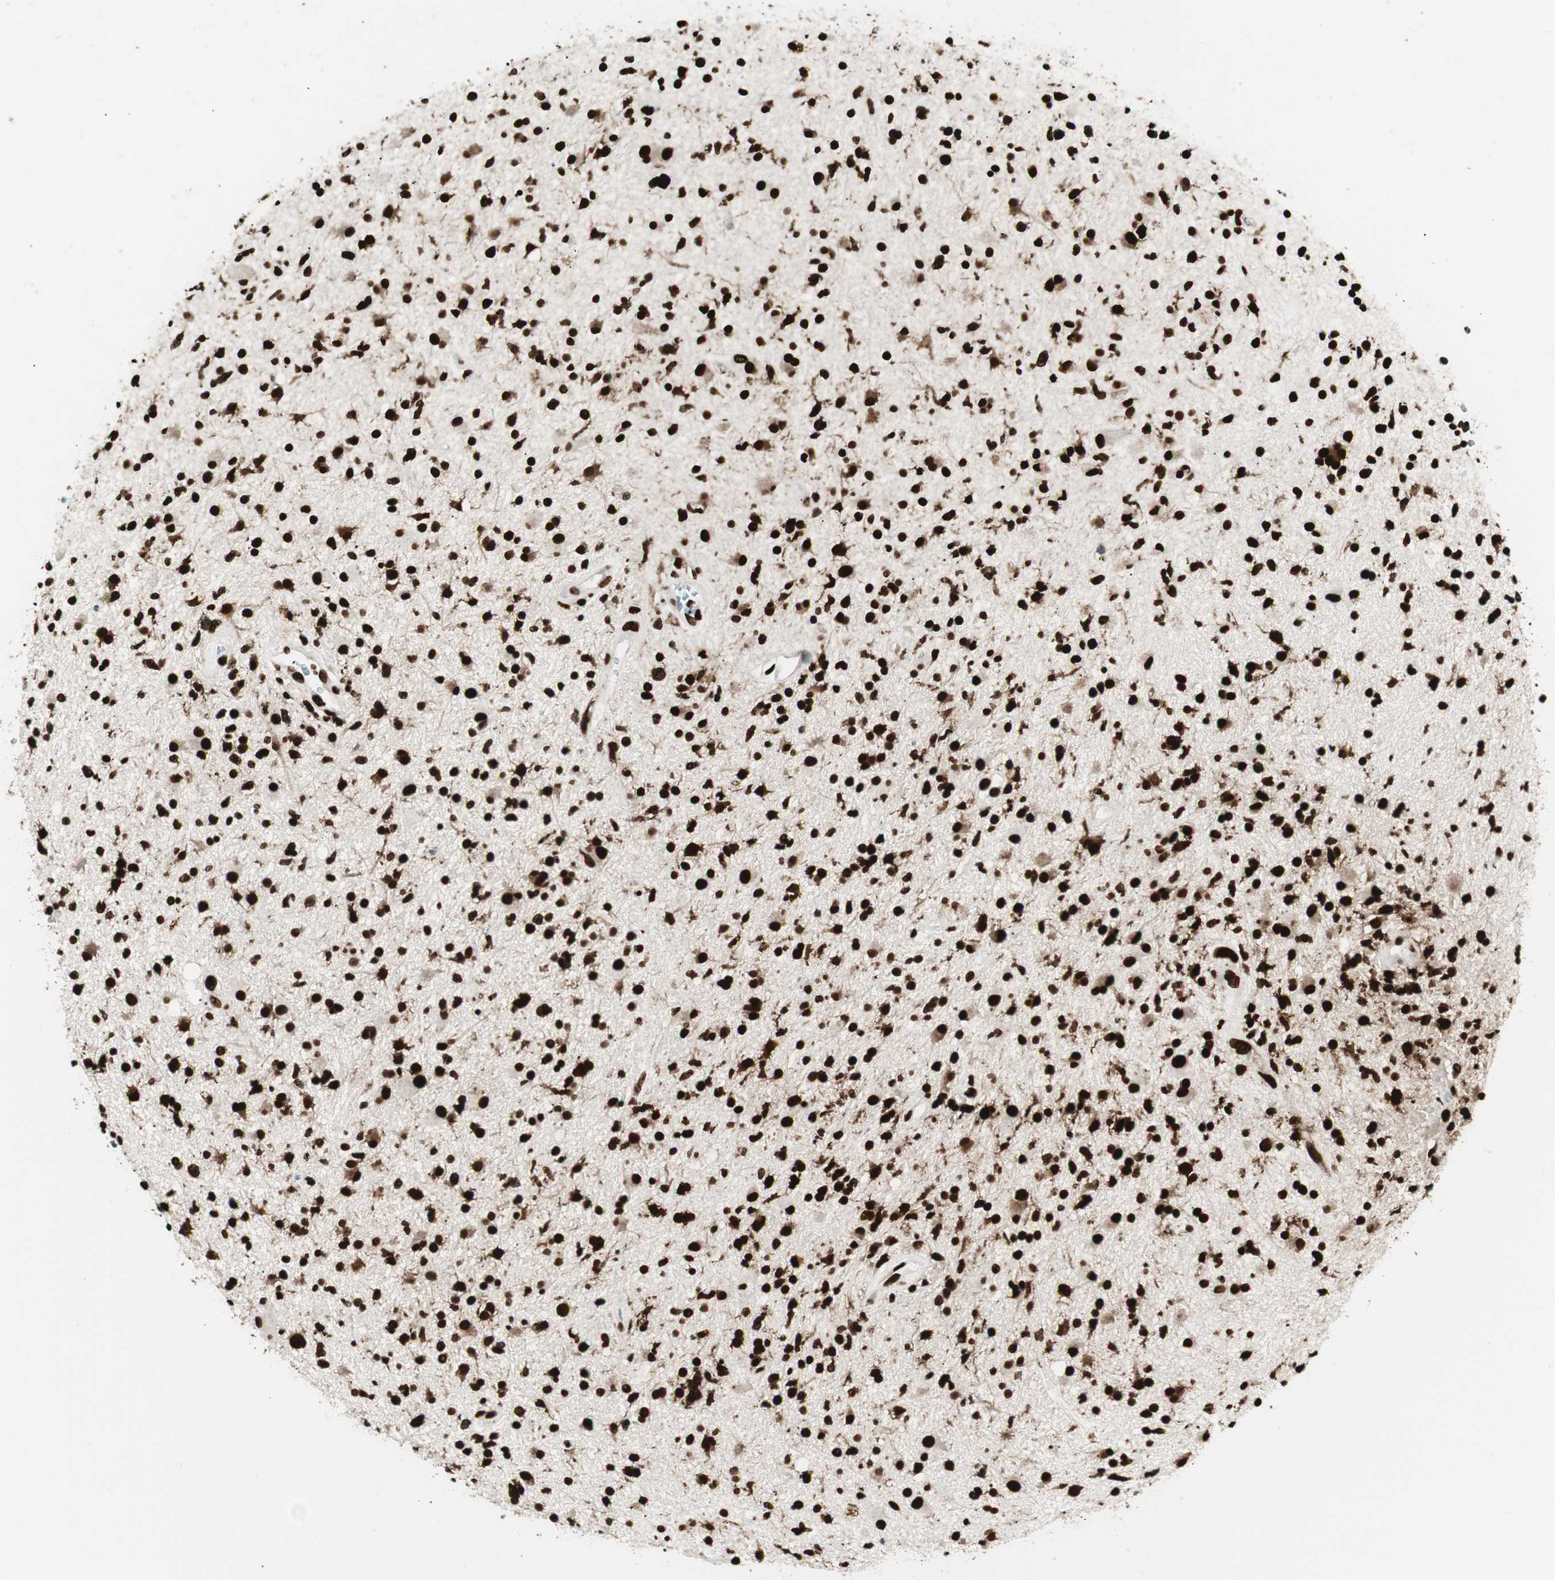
{"staining": {"intensity": "strong", "quantity": ">75%", "location": "nuclear"}, "tissue": "glioma", "cell_type": "Tumor cells", "image_type": "cancer", "snomed": [{"axis": "morphology", "description": "Glioma, malignant, High grade"}, {"axis": "topography", "description": "Brain"}], "caption": "A brown stain shows strong nuclear staining of a protein in human high-grade glioma (malignant) tumor cells. The staining was performed using DAB, with brown indicating positive protein expression. Nuclei are stained blue with hematoxylin.", "gene": "EWSR1", "patient": {"sex": "male", "age": 33}}